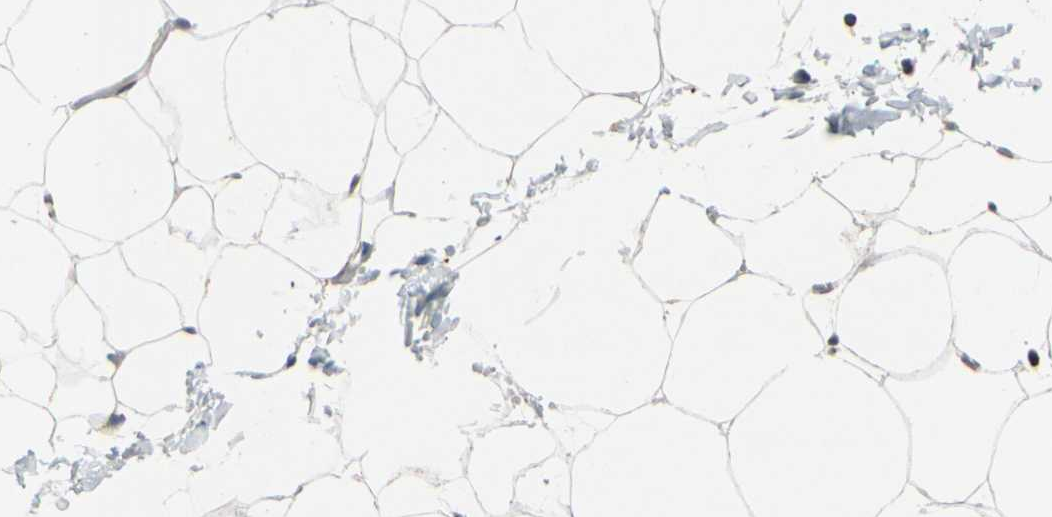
{"staining": {"intensity": "weak", "quantity": ">75%", "location": "cytoplasmic/membranous"}, "tissue": "adipose tissue", "cell_type": "Adipocytes", "image_type": "normal", "snomed": [{"axis": "morphology", "description": "Normal tissue, NOS"}, {"axis": "topography", "description": "Breast"}, {"axis": "topography", "description": "Adipose tissue"}], "caption": "This image demonstrates IHC staining of normal adipose tissue, with low weak cytoplasmic/membranous staining in approximately >75% of adipocytes.", "gene": "CLDN11", "patient": {"sex": "female", "age": 25}}